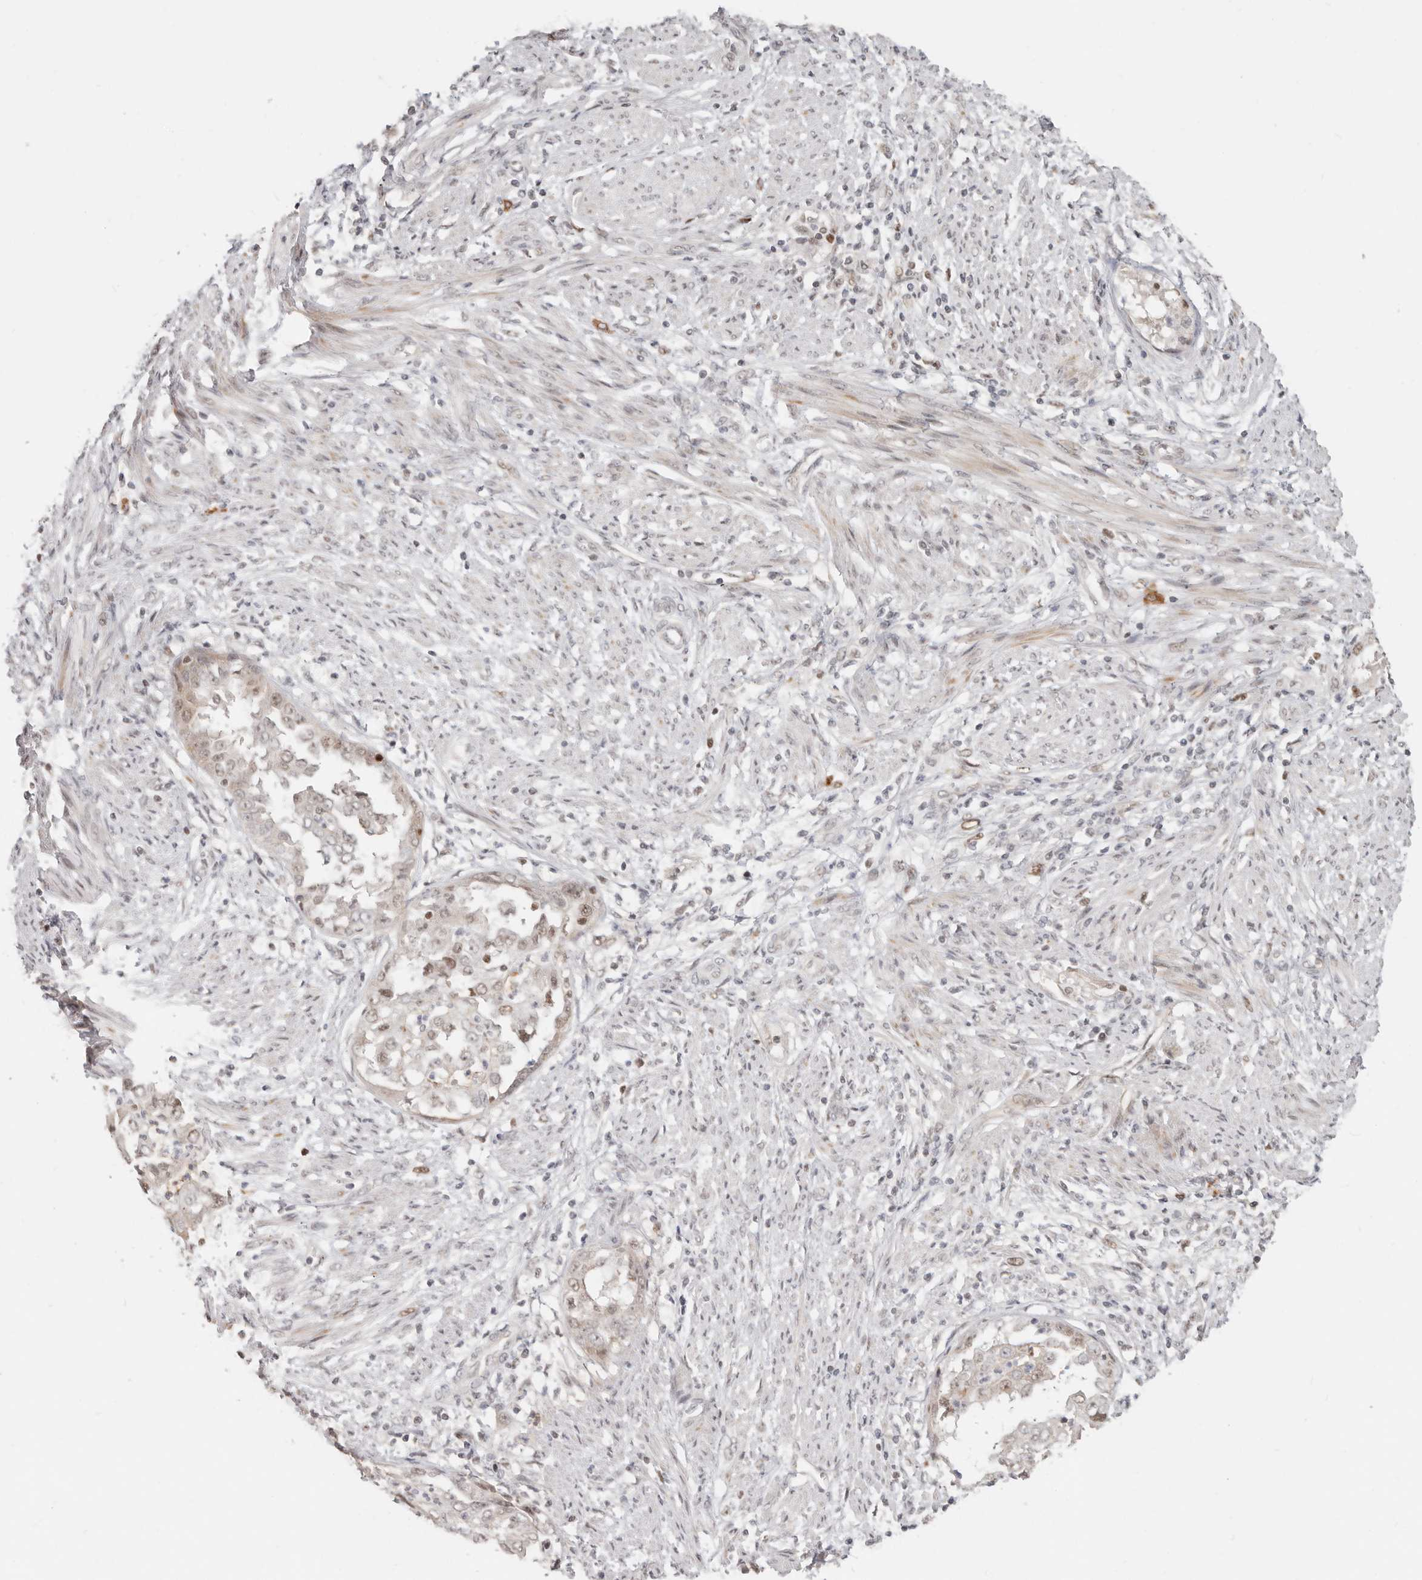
{"staining": {"intensity": "strong", "quantity": ">75%", "location": "nuclear"}, "tissue": "endometrial cancer", "cell_type": "Tumor cells", "image_type": "cancer", "snomed": [{"axis": "morphology", "description": "Adenocarcinoma, NOS"}, {"axis": "topography", "description": "Endometrium"}], "caption": "Strong nuclear staining for a protein is appreciated in about >75% of tumor cells of endometrial adenocarcinoma using immunohistochemistry (IHC).", "gene": "RFC2", "patient": {"sex": "female", "age": 85}}